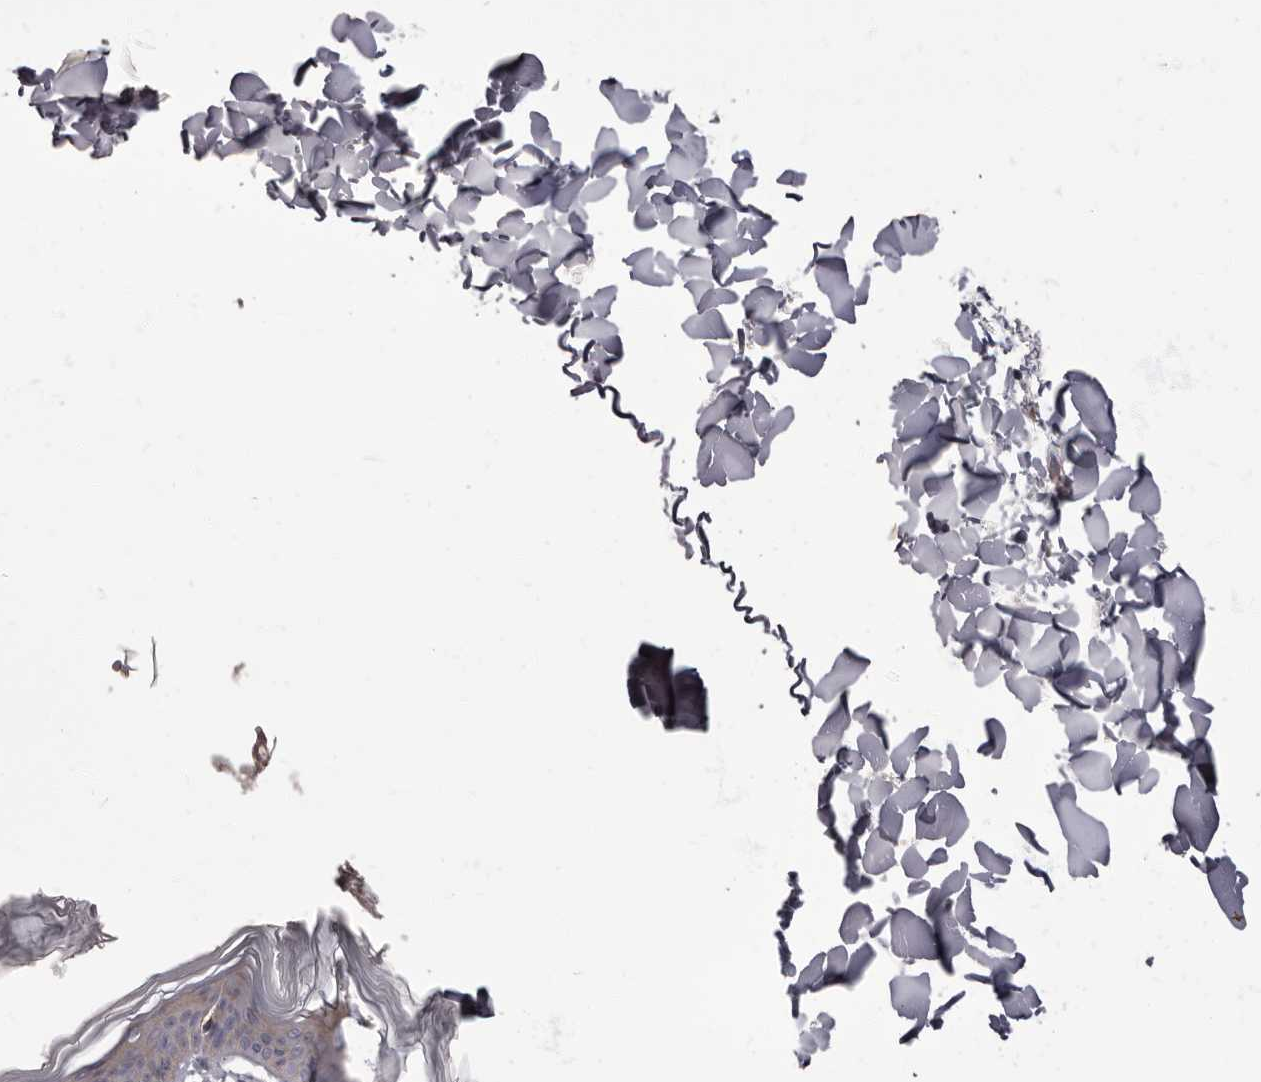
{"staining": {"intensity": "weak", "quantity": "25%-75%", "location": "cytoplasmic/membranous"}, "tissue": "skin", "cell_type": "Keratinocytes", "image_type": "normal", "snomed": [{"axis": "morphology", "description": "Normal tissue, NOS"}, {"axis": "topography", "description": "Skin"}], "caption": "Skin was stained to show a protein in brown. There is low levels of weak cytoplasmic/membranous expression in approximately 25%-75% of keratinocytes. The staining is performed using DAB brown chromogen to label protein expression. The nuclei are counter-stained blue using hematoxylin.", "gene": "APEH", "patient": {"sex": "female", "age": 17}}